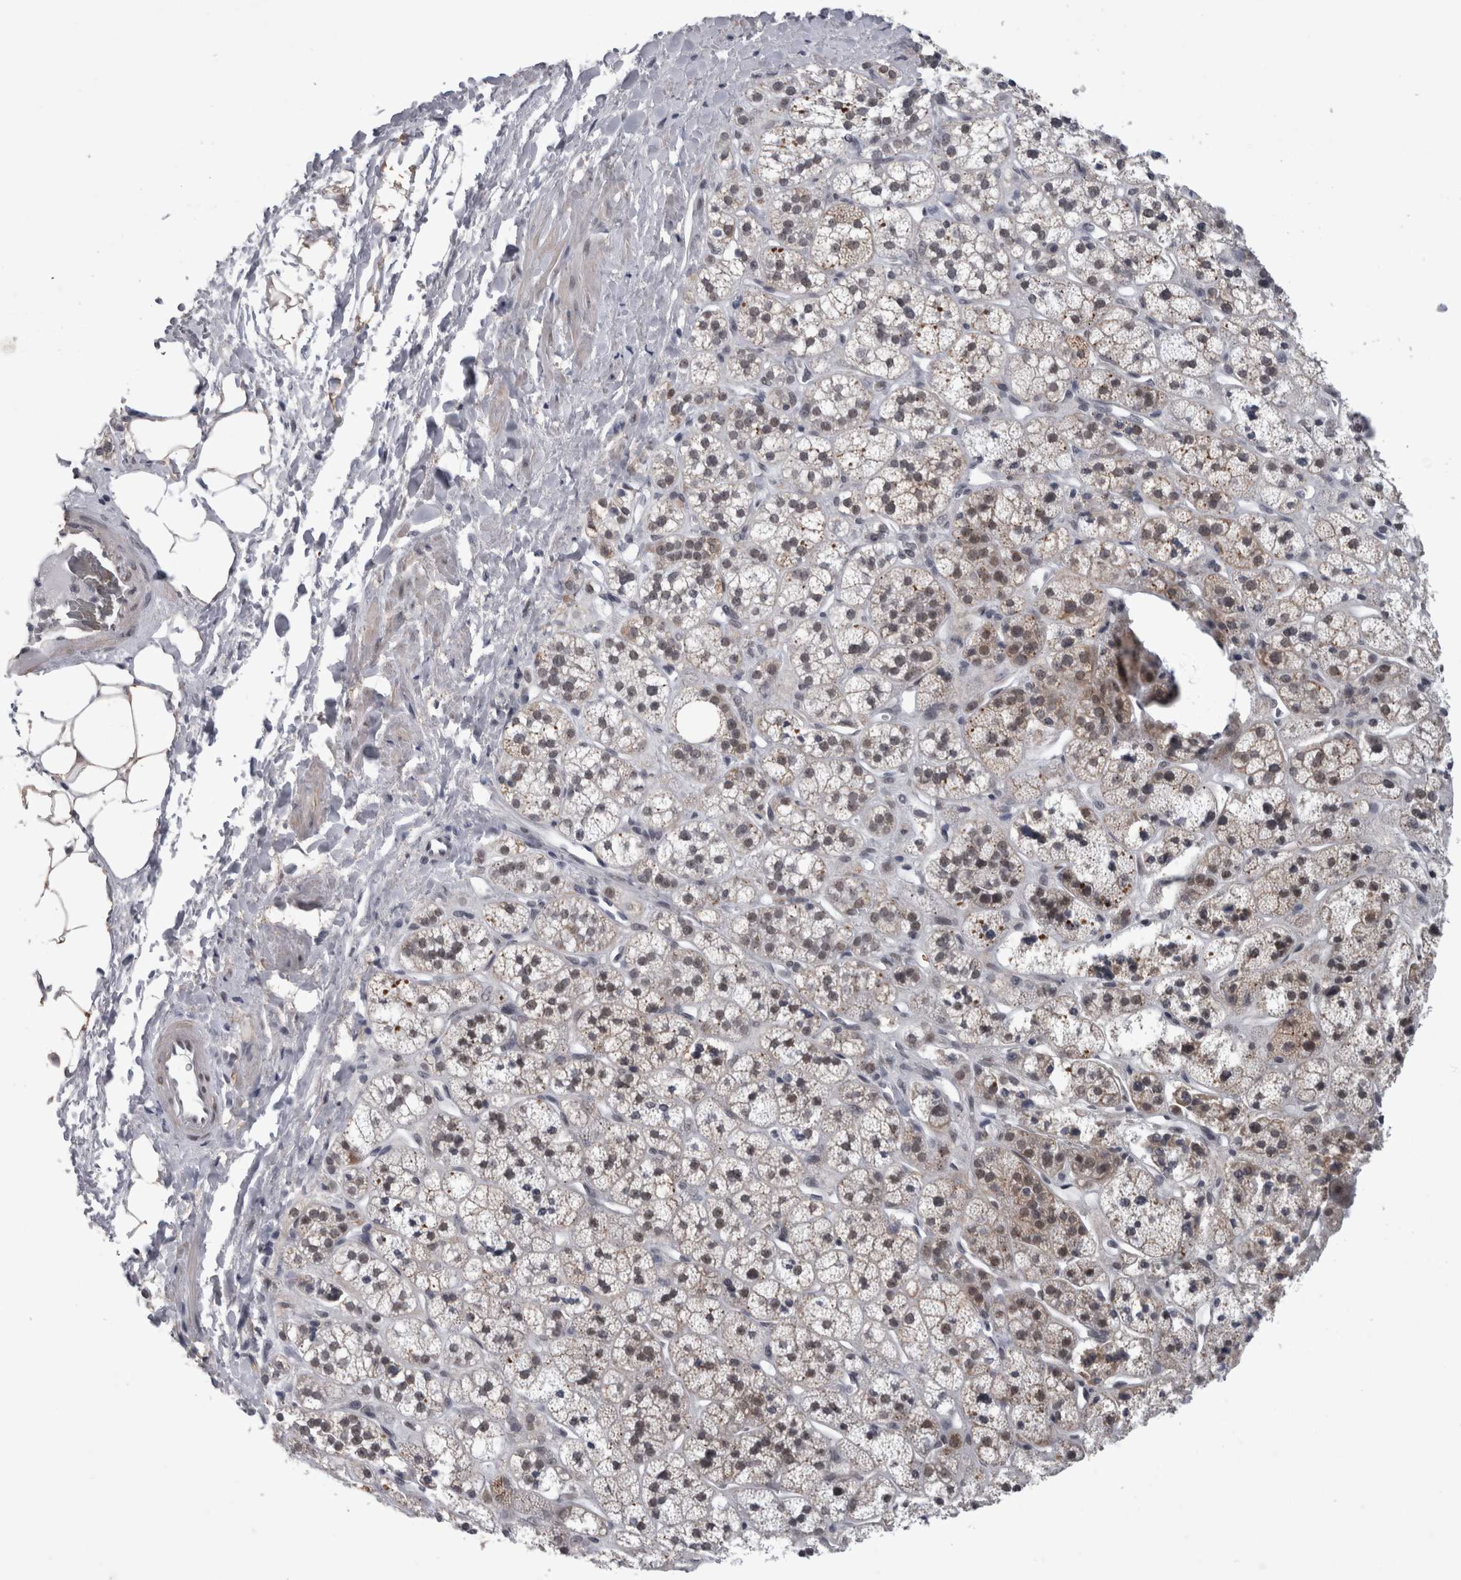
{"staining": {"intensity": "moderate", "quantity": ">75%", "location": "cytoplasmic/membranous,nuclear"}, "tissue": "adrenal gland", "cell_type": "Glandular cells", "image_type": "normal", "snomed": [{"axis": "morphology", "description": "Normal tissue, NOS"}, {"axis": "topography", "description": "Adrenal gland"}], "caption": "DAB immunohistochemical staining of unremarkable human adrenal gland displays moderate cytoplasmic/membranous,nuclear protein expression in about >75% of glandular cells.", "gene": "PEBP4", "patient": {"sex": "male", "age": 56}}